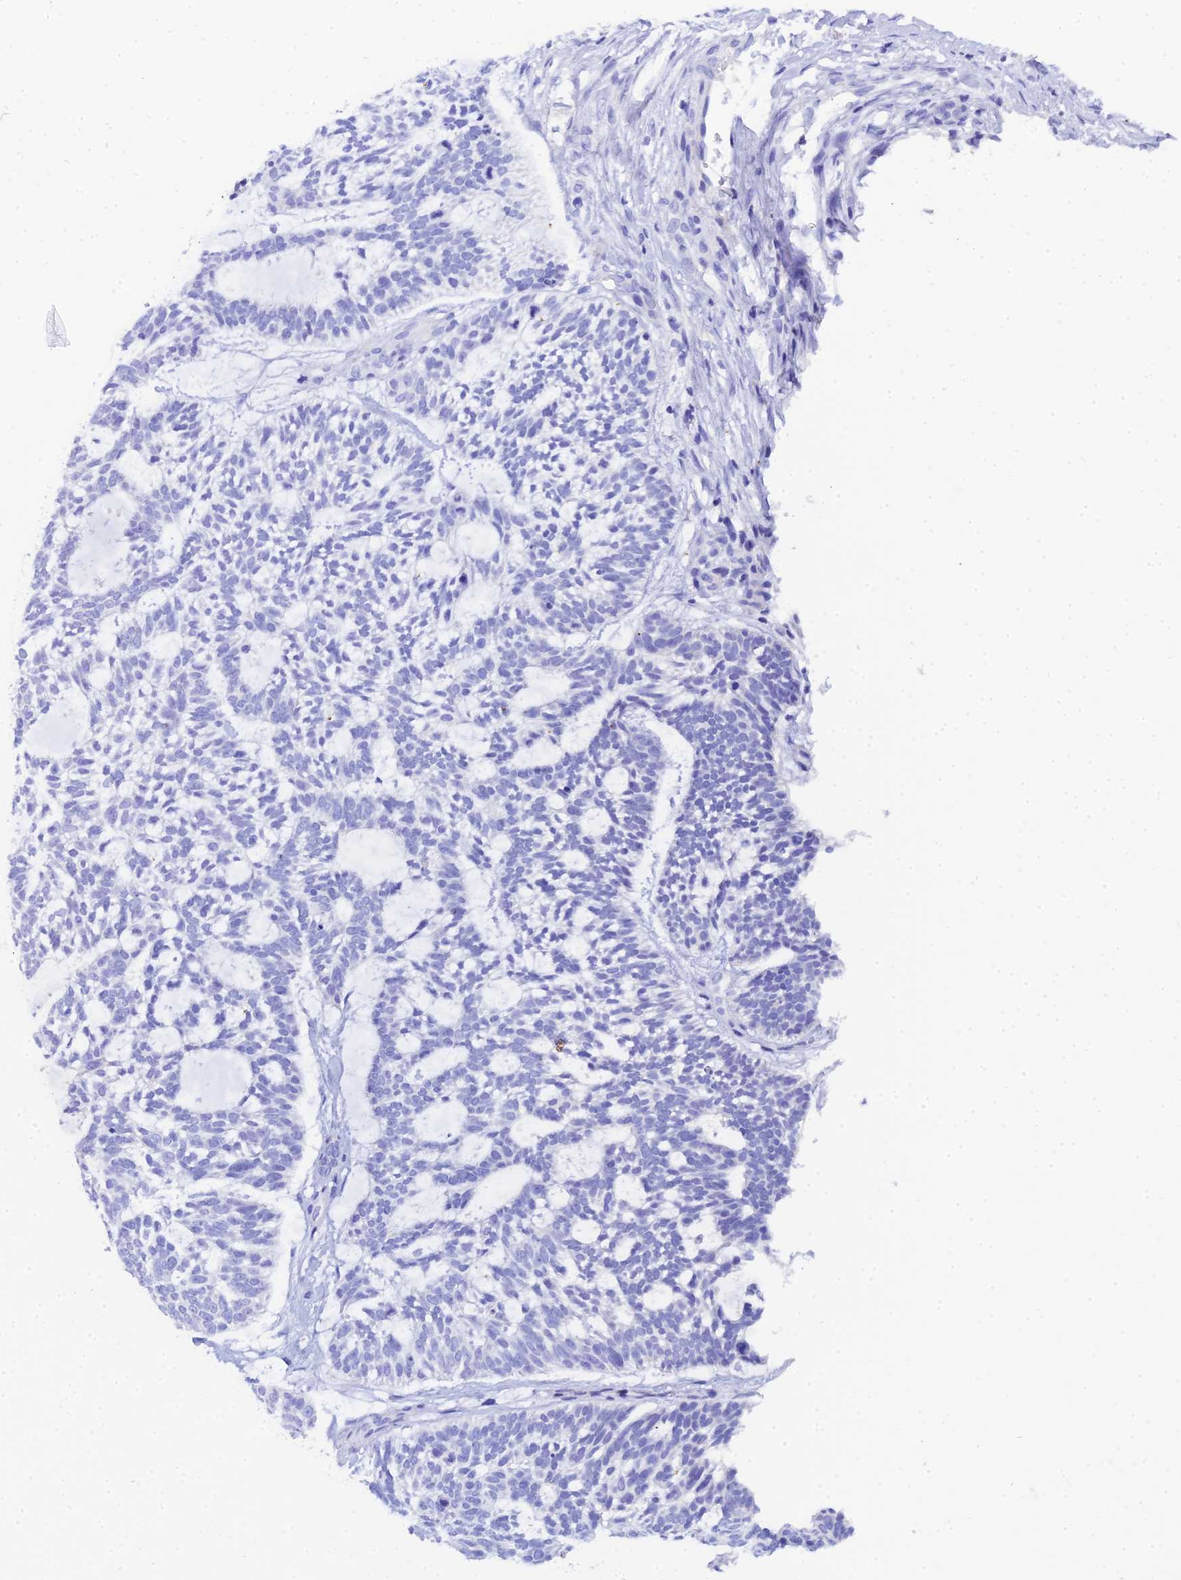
{"staining": {"intensity": "negative", "quantity": "none", "location": "none"}, "tissue": "skin cancer", "cell_type": "Tumor cells", "image_type": "cancer", "snomed": [{"axis": "morphology", "description": "Basal cell carcinoma"}, {"axis": "topography", "description": "Skin"}], "caption": "This is a micrograph of immunohistochemistry (IHC) staining of skin cancer, which shows no staining in tumor cells.", "gene": "CELA3A", "patient": {"sex": "male", "age": 88}}